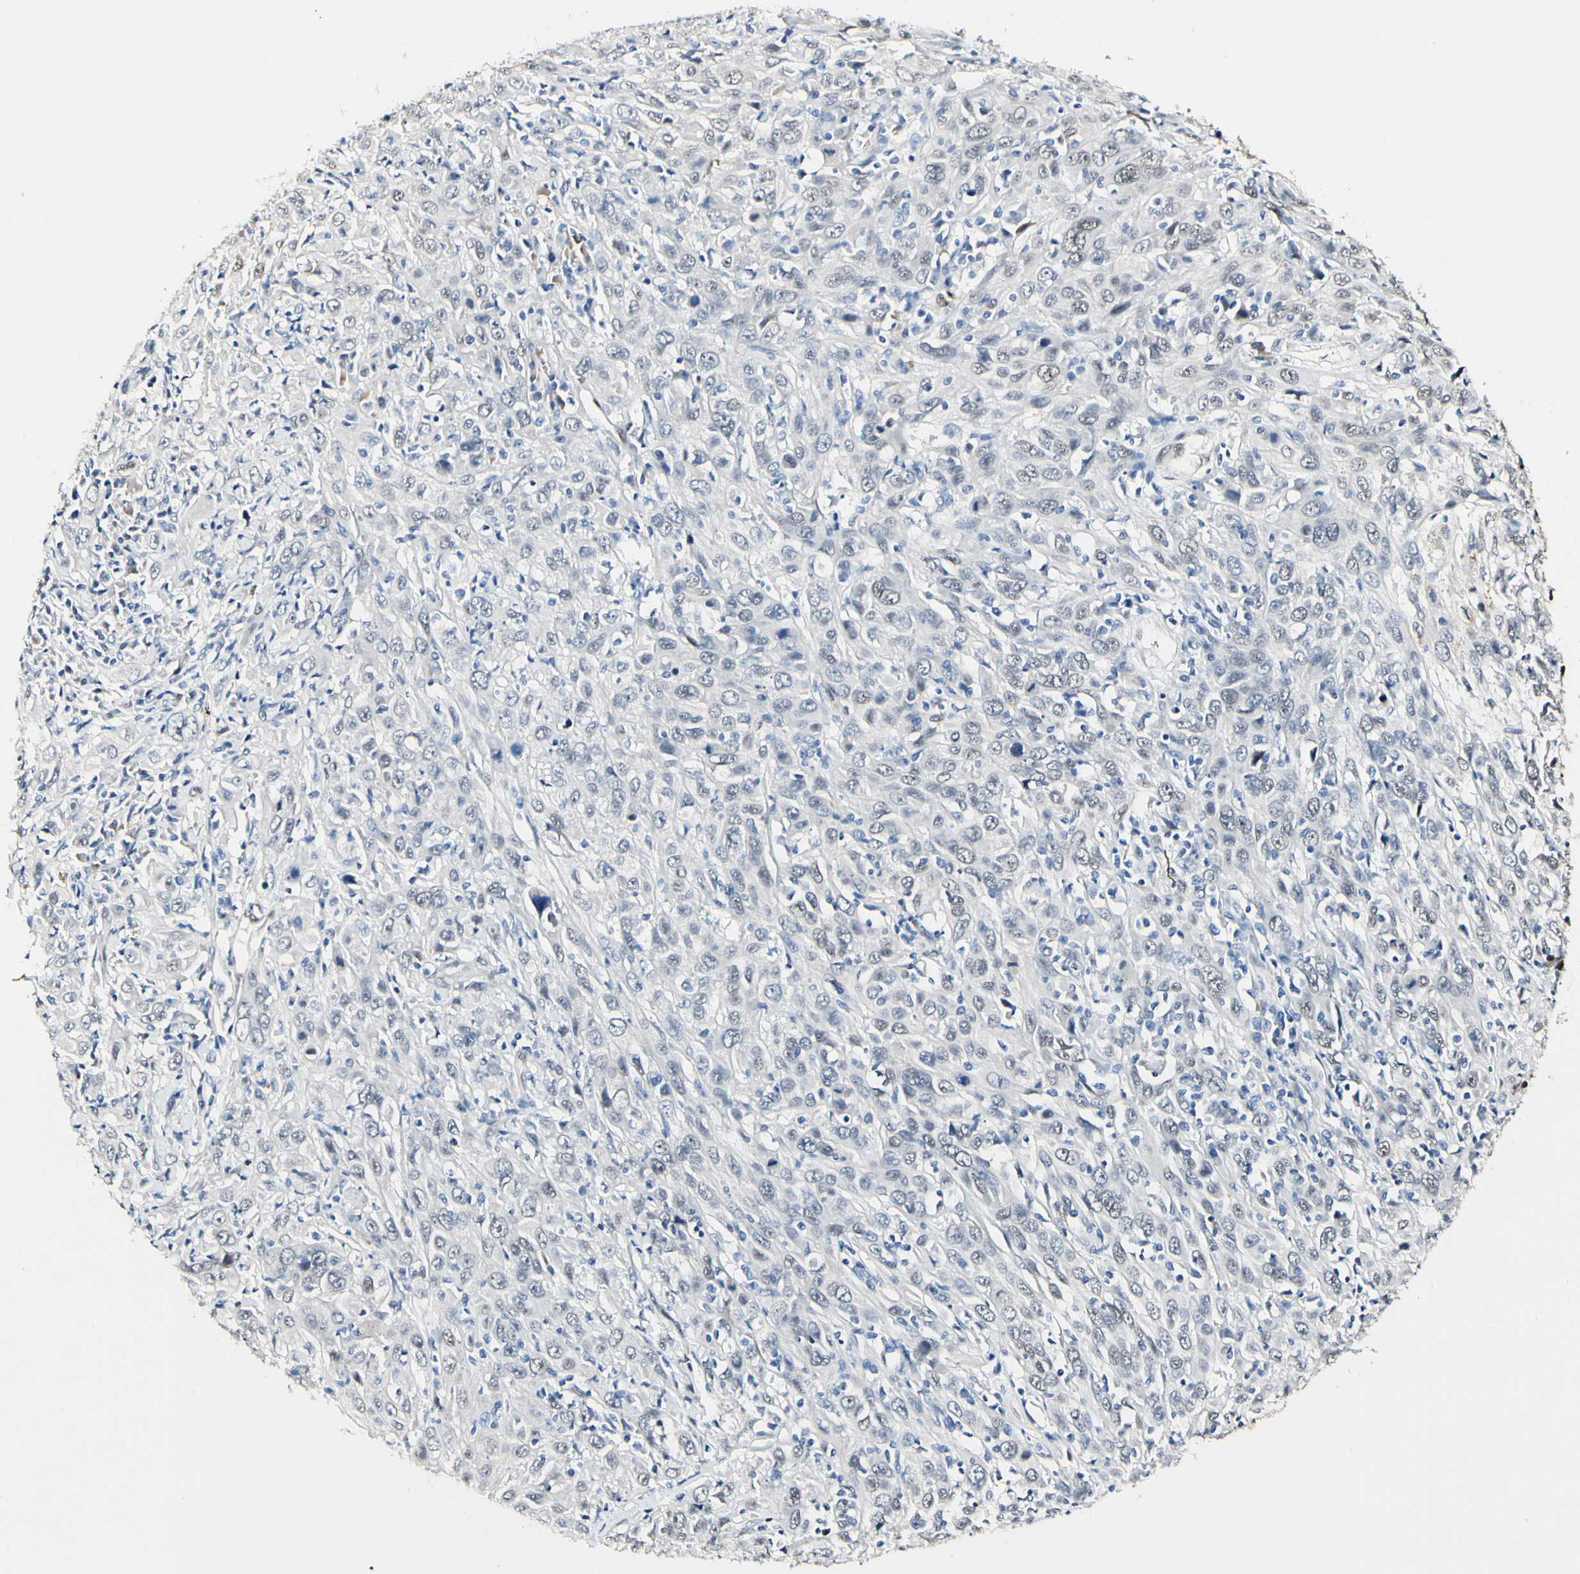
{"staining": {"intensity": "weak", "quantity": "<25%", "location": "nuclear"}, "tissue": "cervical cancer", "cell_type": "Tumor cells", "image_type": "cancer", "snomed": [{"axis": "morphology", "description": "Squamous cell carcinoma, NOS"}, {"axis": "topography", "description": "Cervix"}], "caption": "Tumor cells are negative for brown protein staining in cervical squamous cell carcinoma. (DAB (3,3'-diaminobenzidine) immunohistochemistry (IHC) visualized using brightfield microscopy, high magnification).", "gene": "NFIA", "patient": {"sex": "female", "age": 46}}